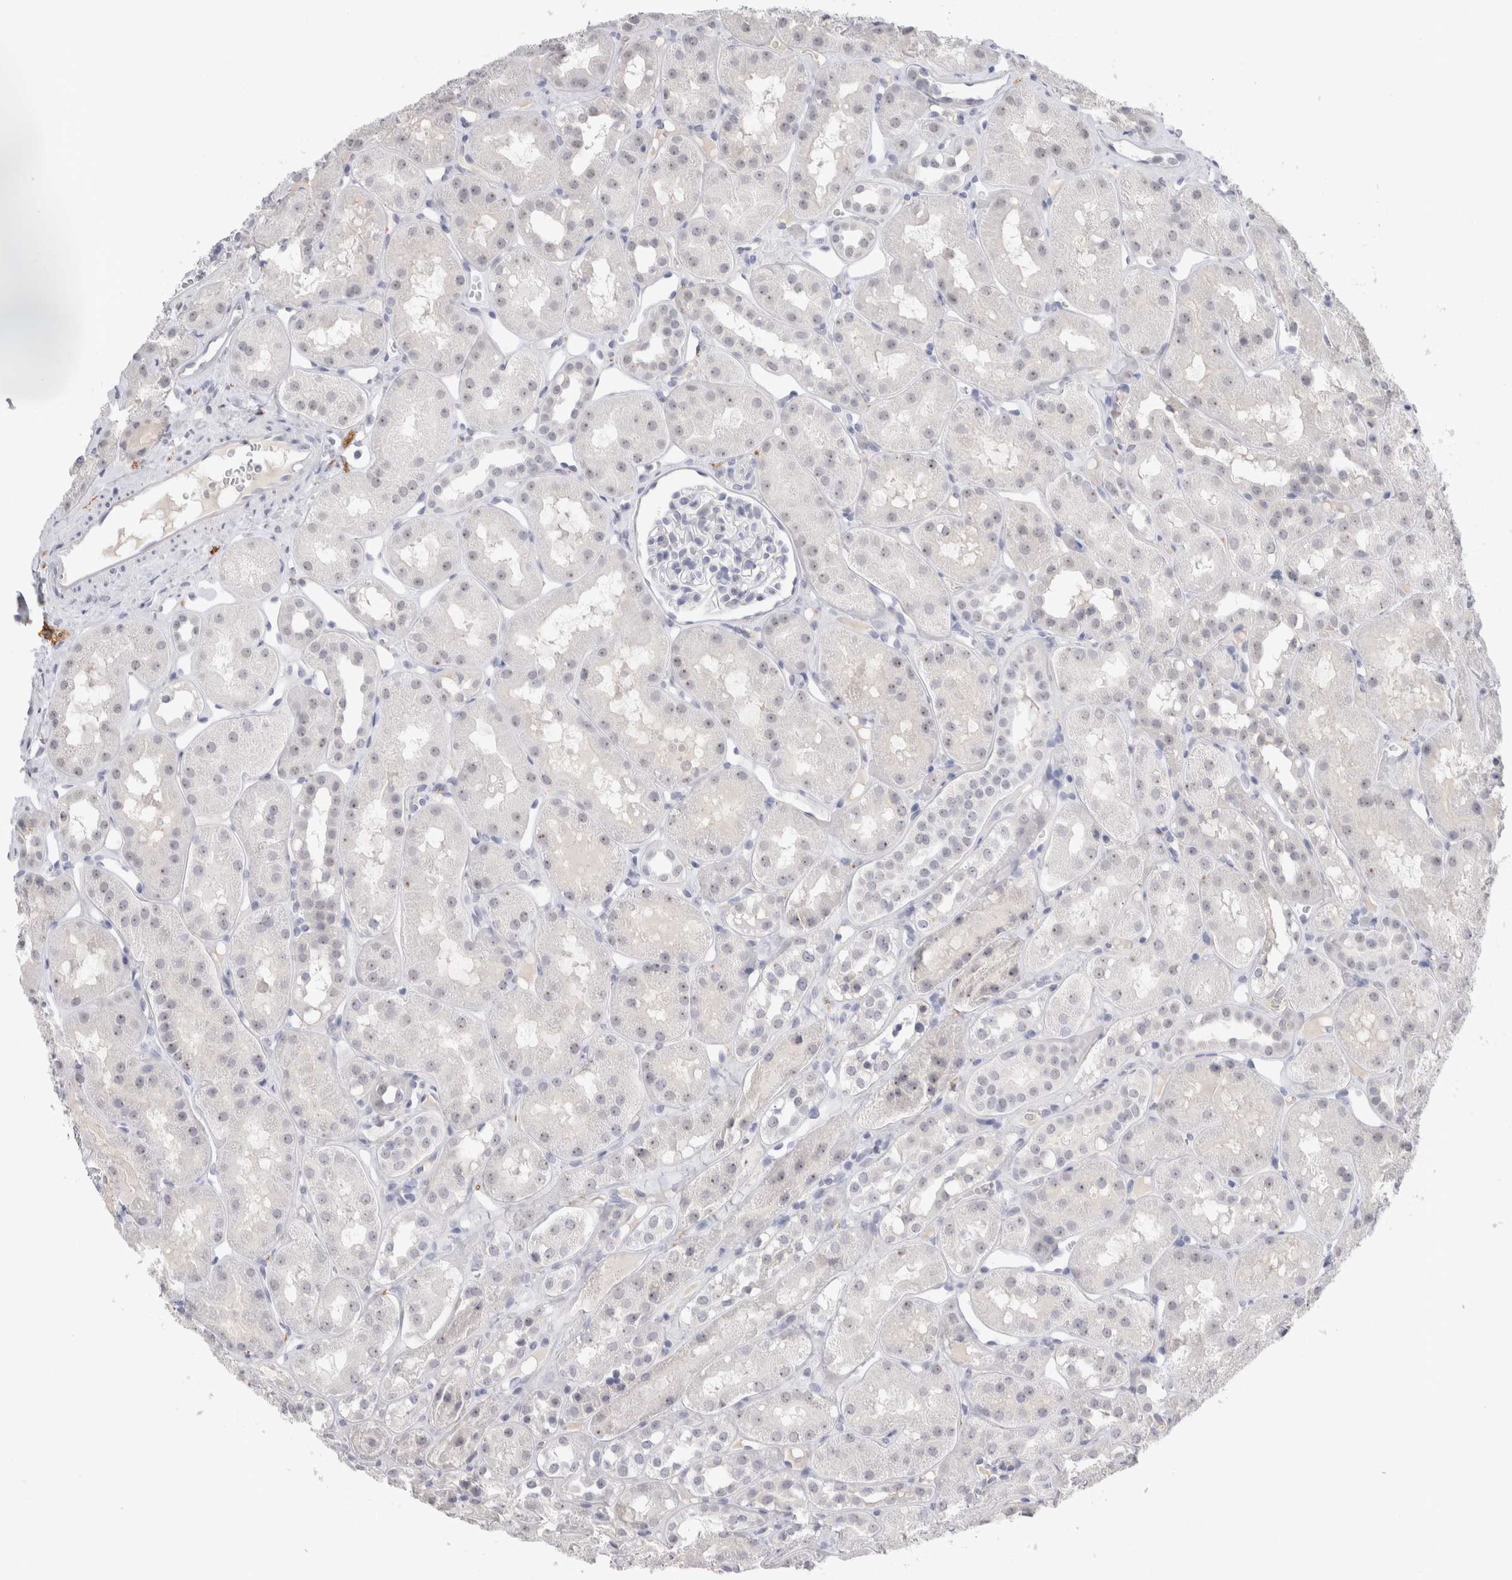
{"staining": {"intensity": "negative", "quantity": "none", "location": "none"}, "tissue": "kidney", "cell_type": "Cells in glomeruli", "image_type": "normal", "snomed": [{"axis": "morphology", "description": "Normal tissue, NOS"}, {"axis": "topography", "description": "Kidney"}], "caption": "Unremarkable kidney was stained to show a protein in brown. There is no significant staining in cells in glomeruli. (DAB (3,3'-diaminobenzidine) IHC, high magnification).", "gene": "CADM3", "patient": {"sex": "male", "age": 16}}